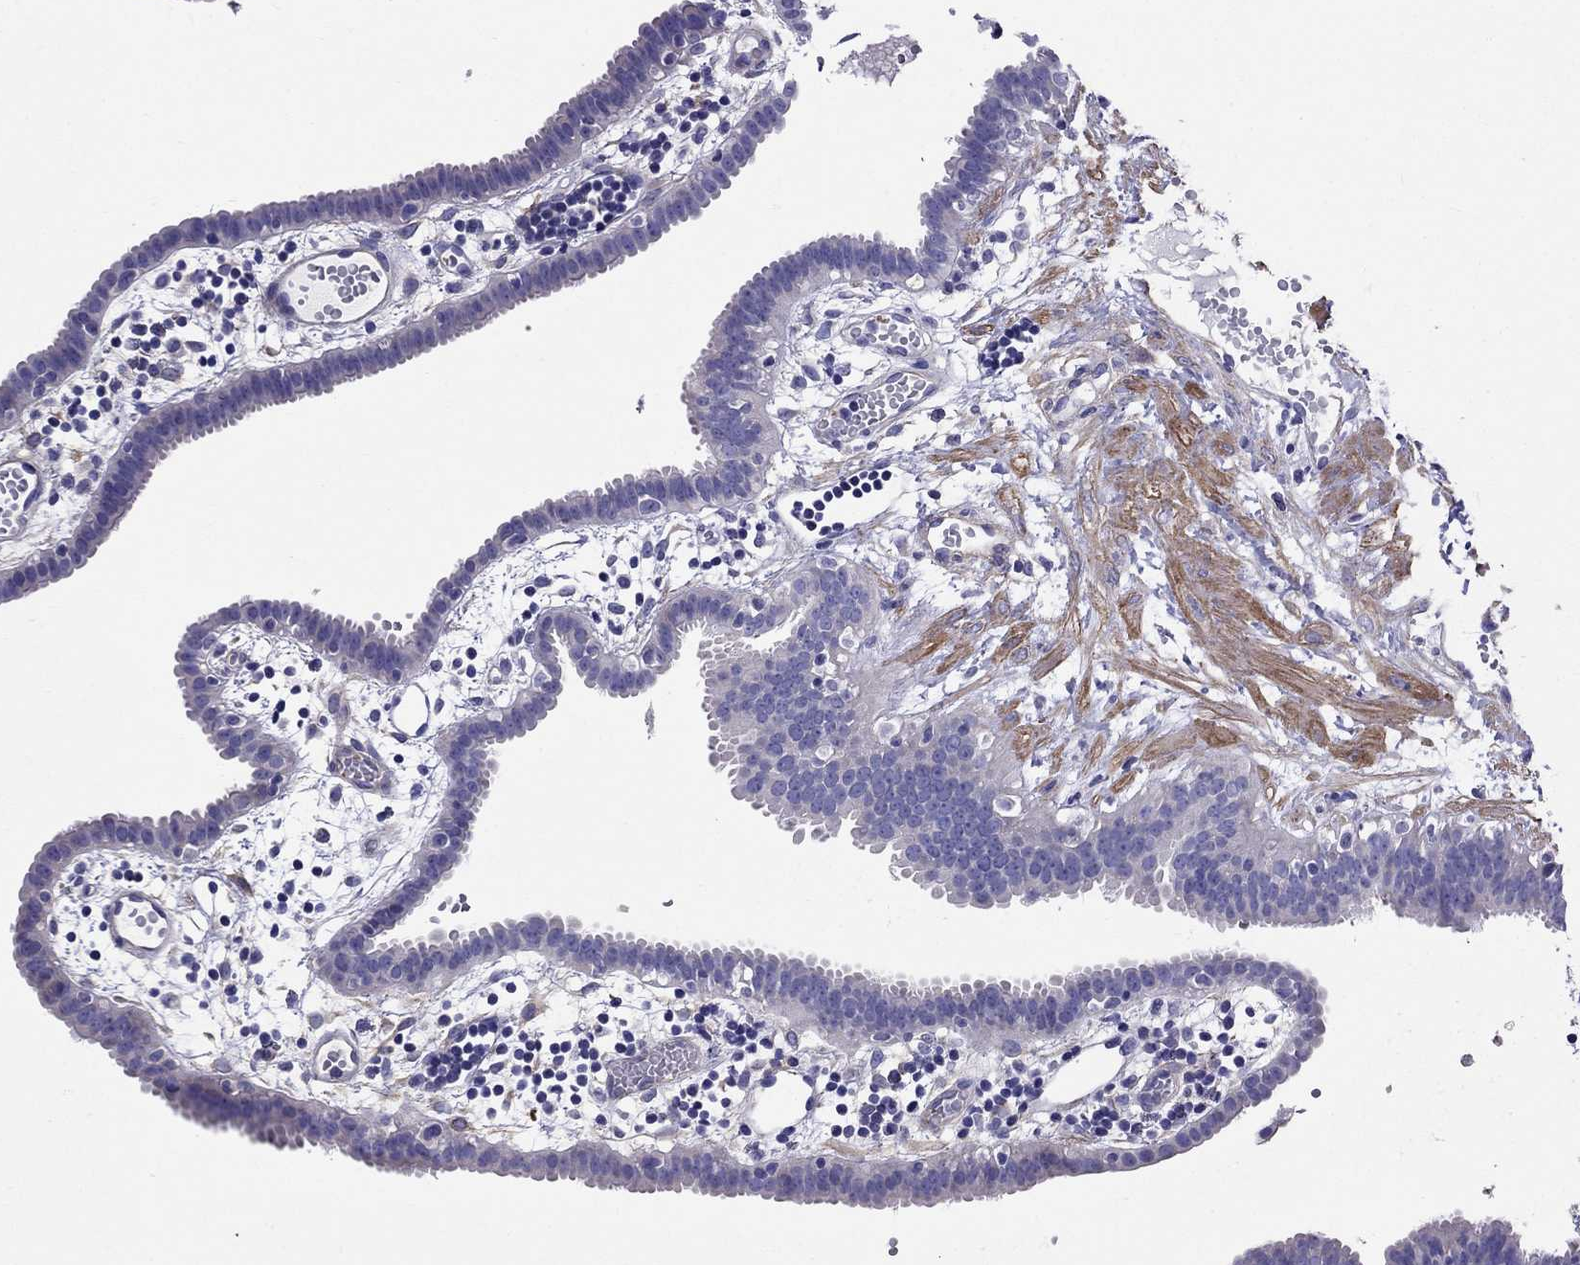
{"staining": {"intensity": "negative", "quantity": "none", "location": "none"}, "tissue": "fallopian tube", "cell_type": "Glandular cells", "image_type": "normal", "snomed": [{"axis": "morphology", "description": "Normal tissue, NOS"}, {"axis": "topography", "description": "Fallopian tube"}], "caption": "The histopathology image demonstrates no significant positivity in glandular cells of fallopian tube.", "gene": "GPR50", "patient": {"sex": "female", "age": 37}}